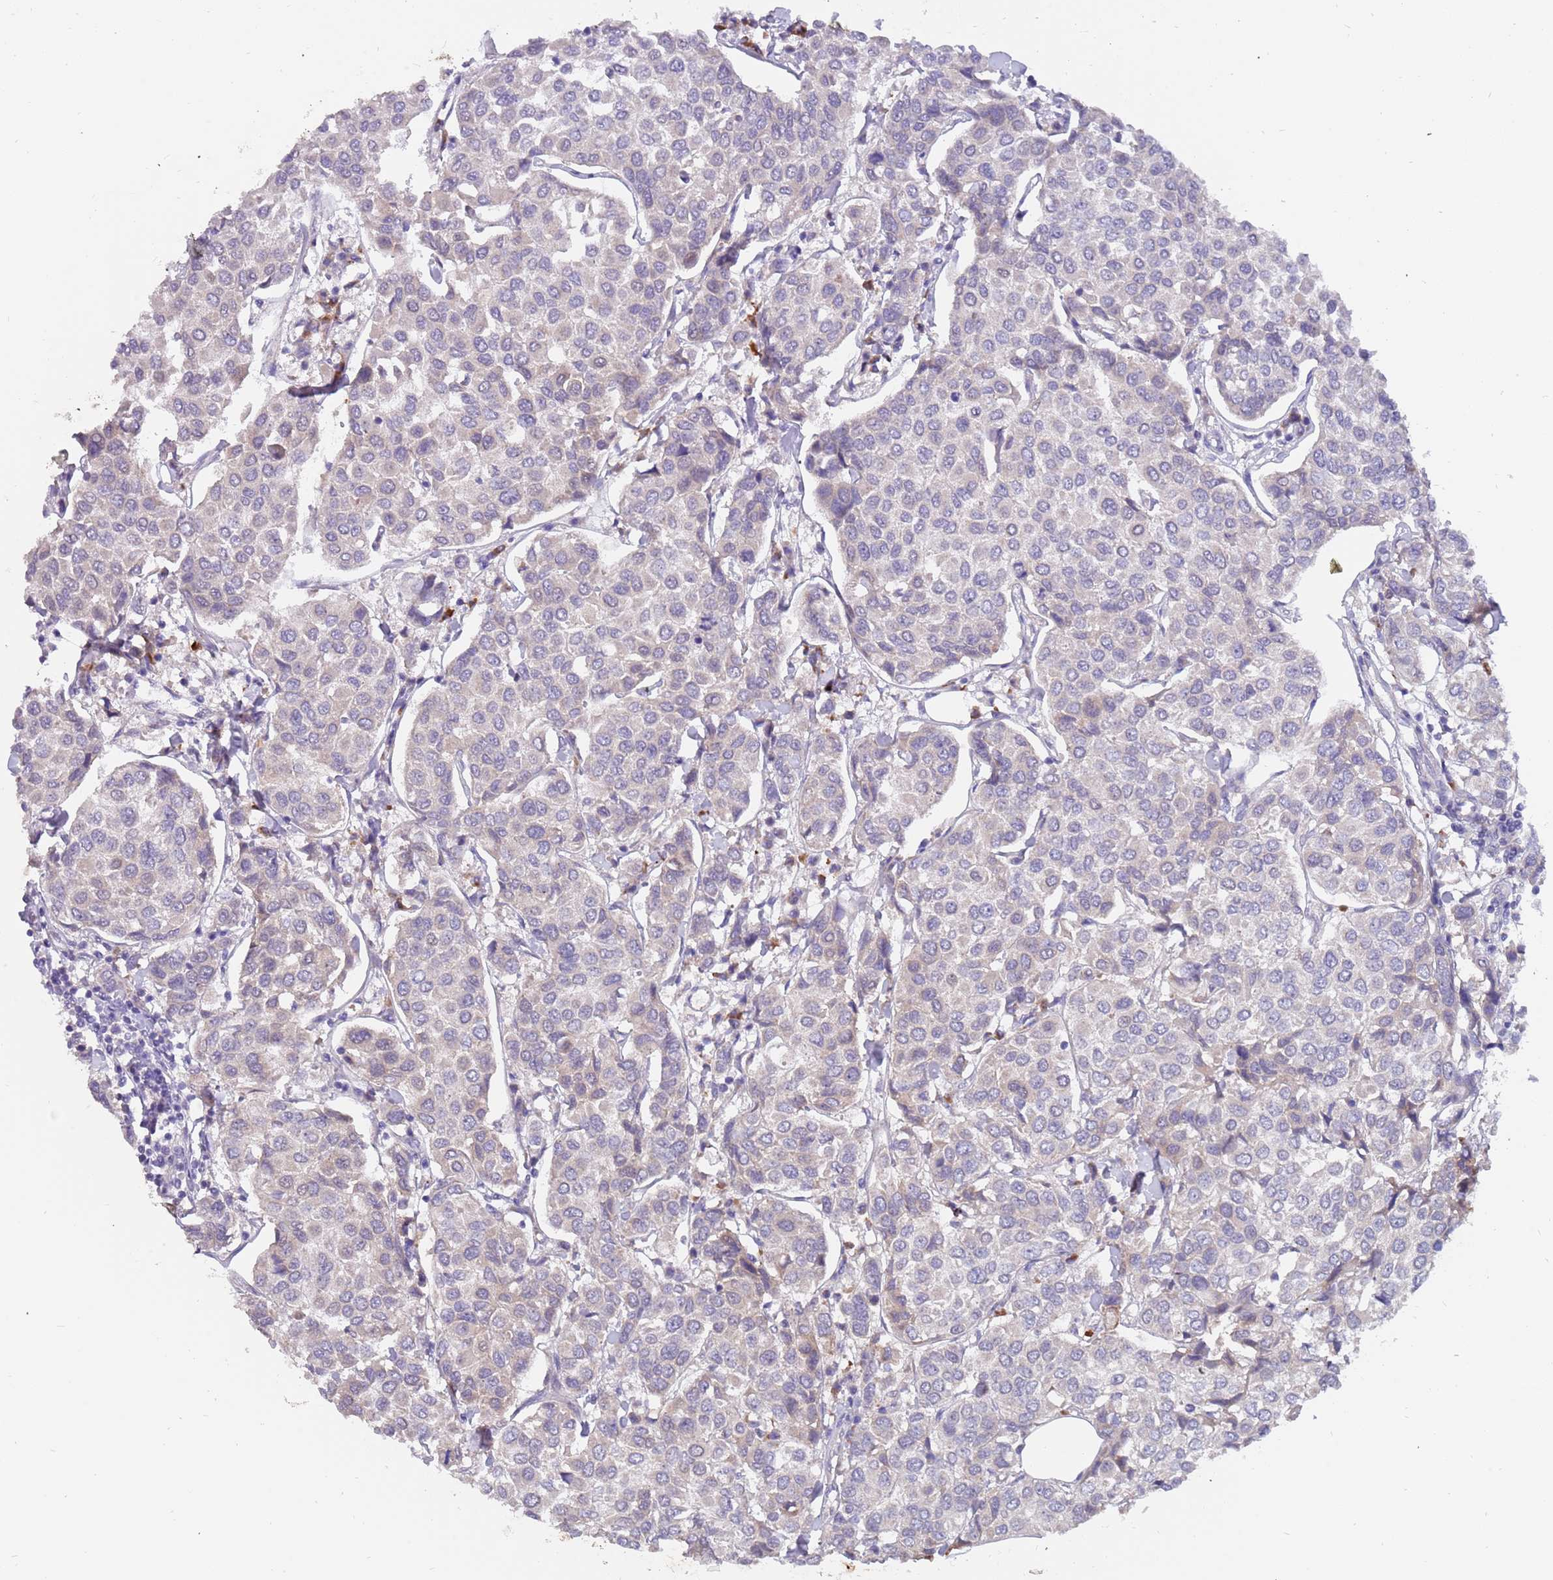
{"staining": {"intensity": "weak", "quantity": "<25%", "location": "cytoplasmic/membranous"}, "tissue": "breast cancer", "cell_type": "Tumor cells", "image_type": "cancer", "snomed": [{"axis": "morphology", "description": "Duct carcinoma"}, {"axis": "topography", "description": "Breast"}], "caption": "IHC micrograph of neoplastic tissue: breast cancer stained with DAB demonstrates no significant protein expression in tumor cells.", "gene": "ZNF746", "patient": {"sex": "female", "age": 55}}